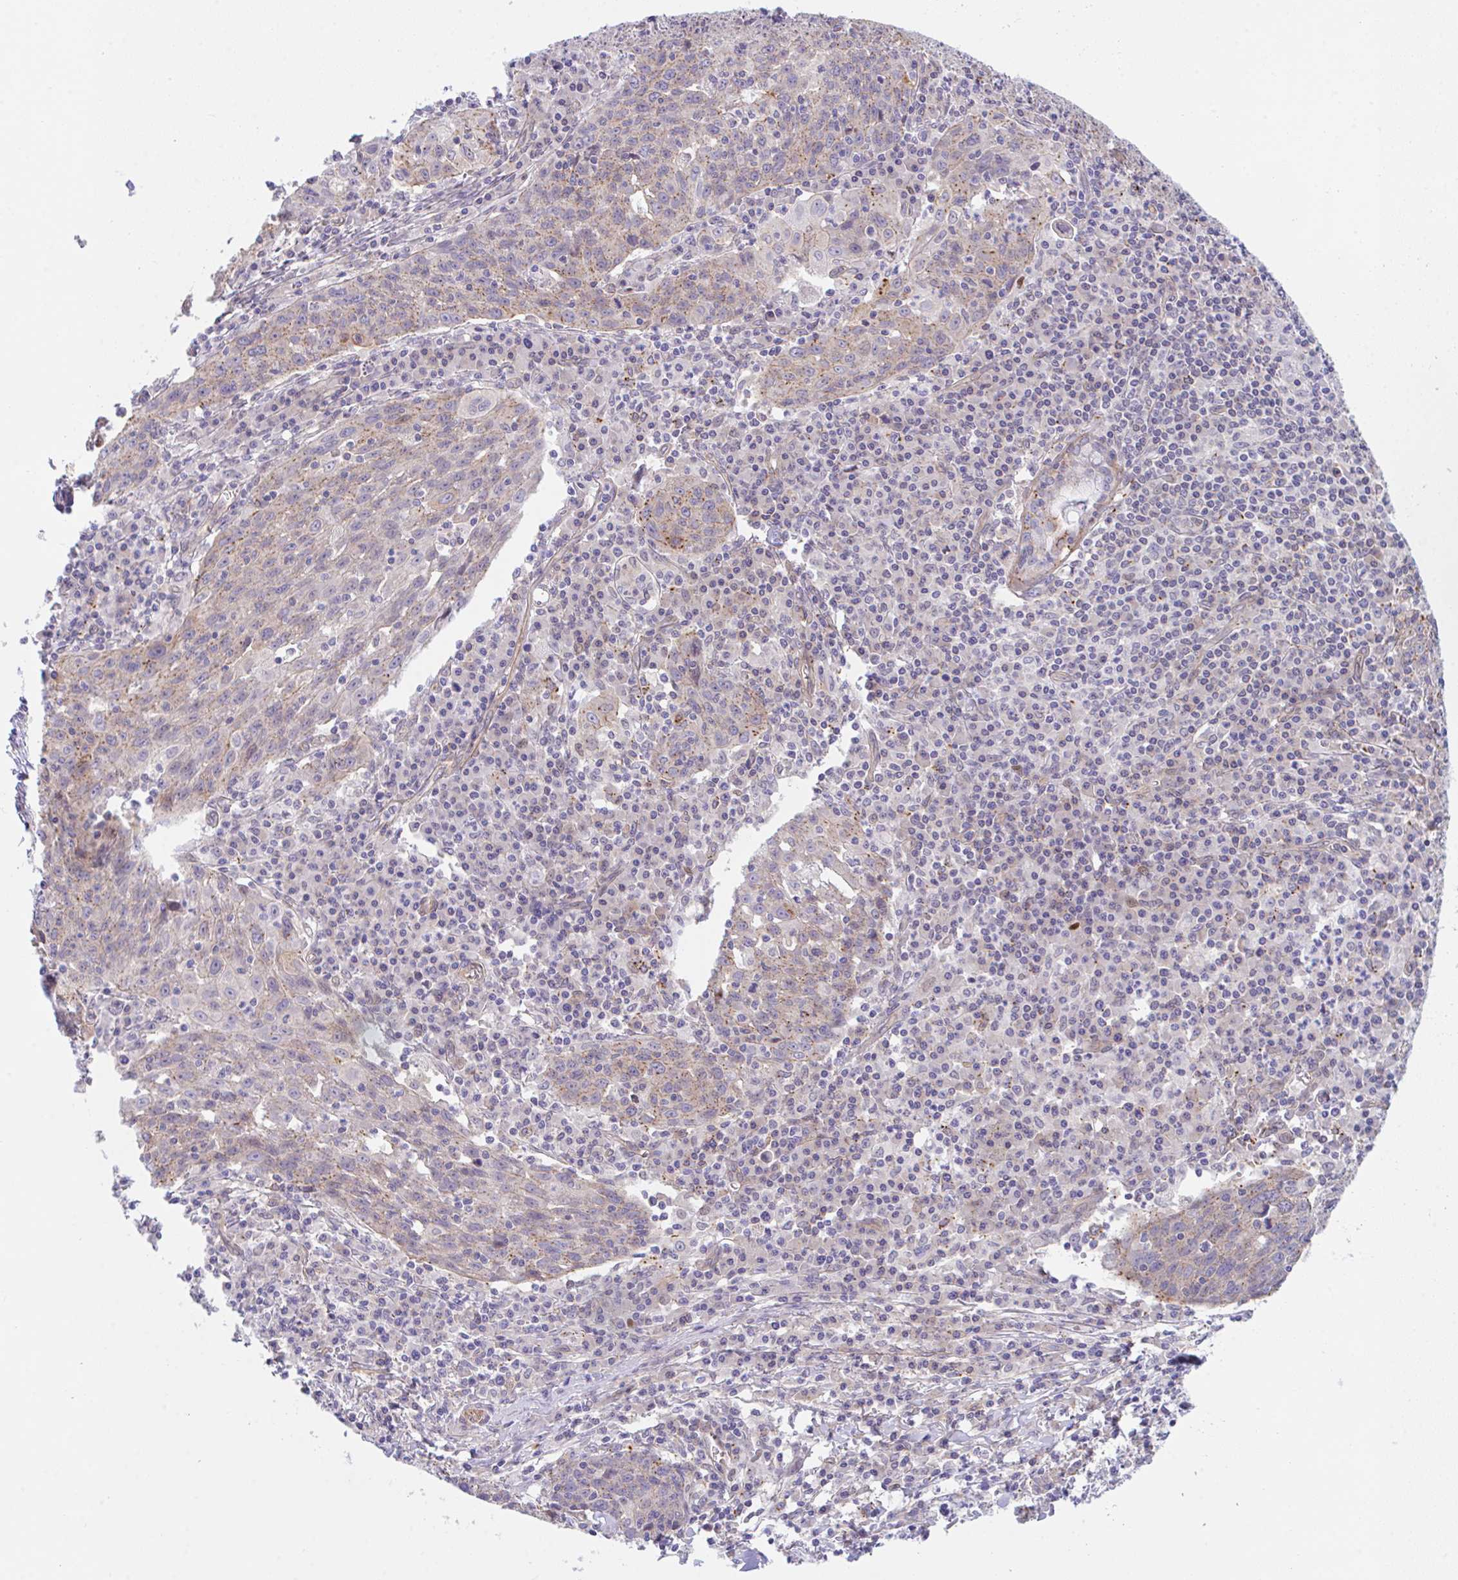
{"staining": {"intensity": "weak", "quantity": "25%-75%", "location": "cytoplasmic/membranous"}, "tissue": "lung cancer", "cell_type": "Tumor cells", "image_type": "cancer", "snomed": [{"axis": "morphology", "description": "Squamous cell carcinoma, NOS"}, {"axis": "morphology", "description": "Squamous cell carcinoma, metastatic, NOS"}, {"axis": "topography", "description": "Bronchus"}, {"axis": "topography", "description": "Lung"}], "caption": "IHC image of lung metastatic squamous cell carcinoma stained for a protein (brown), which displays low levels of weak cytoplasmic/membranous positivity in approximately 25%-75% of tumor cells.", "gene": "ZBED3", "patient": {"sex": "male", "age": 62}}